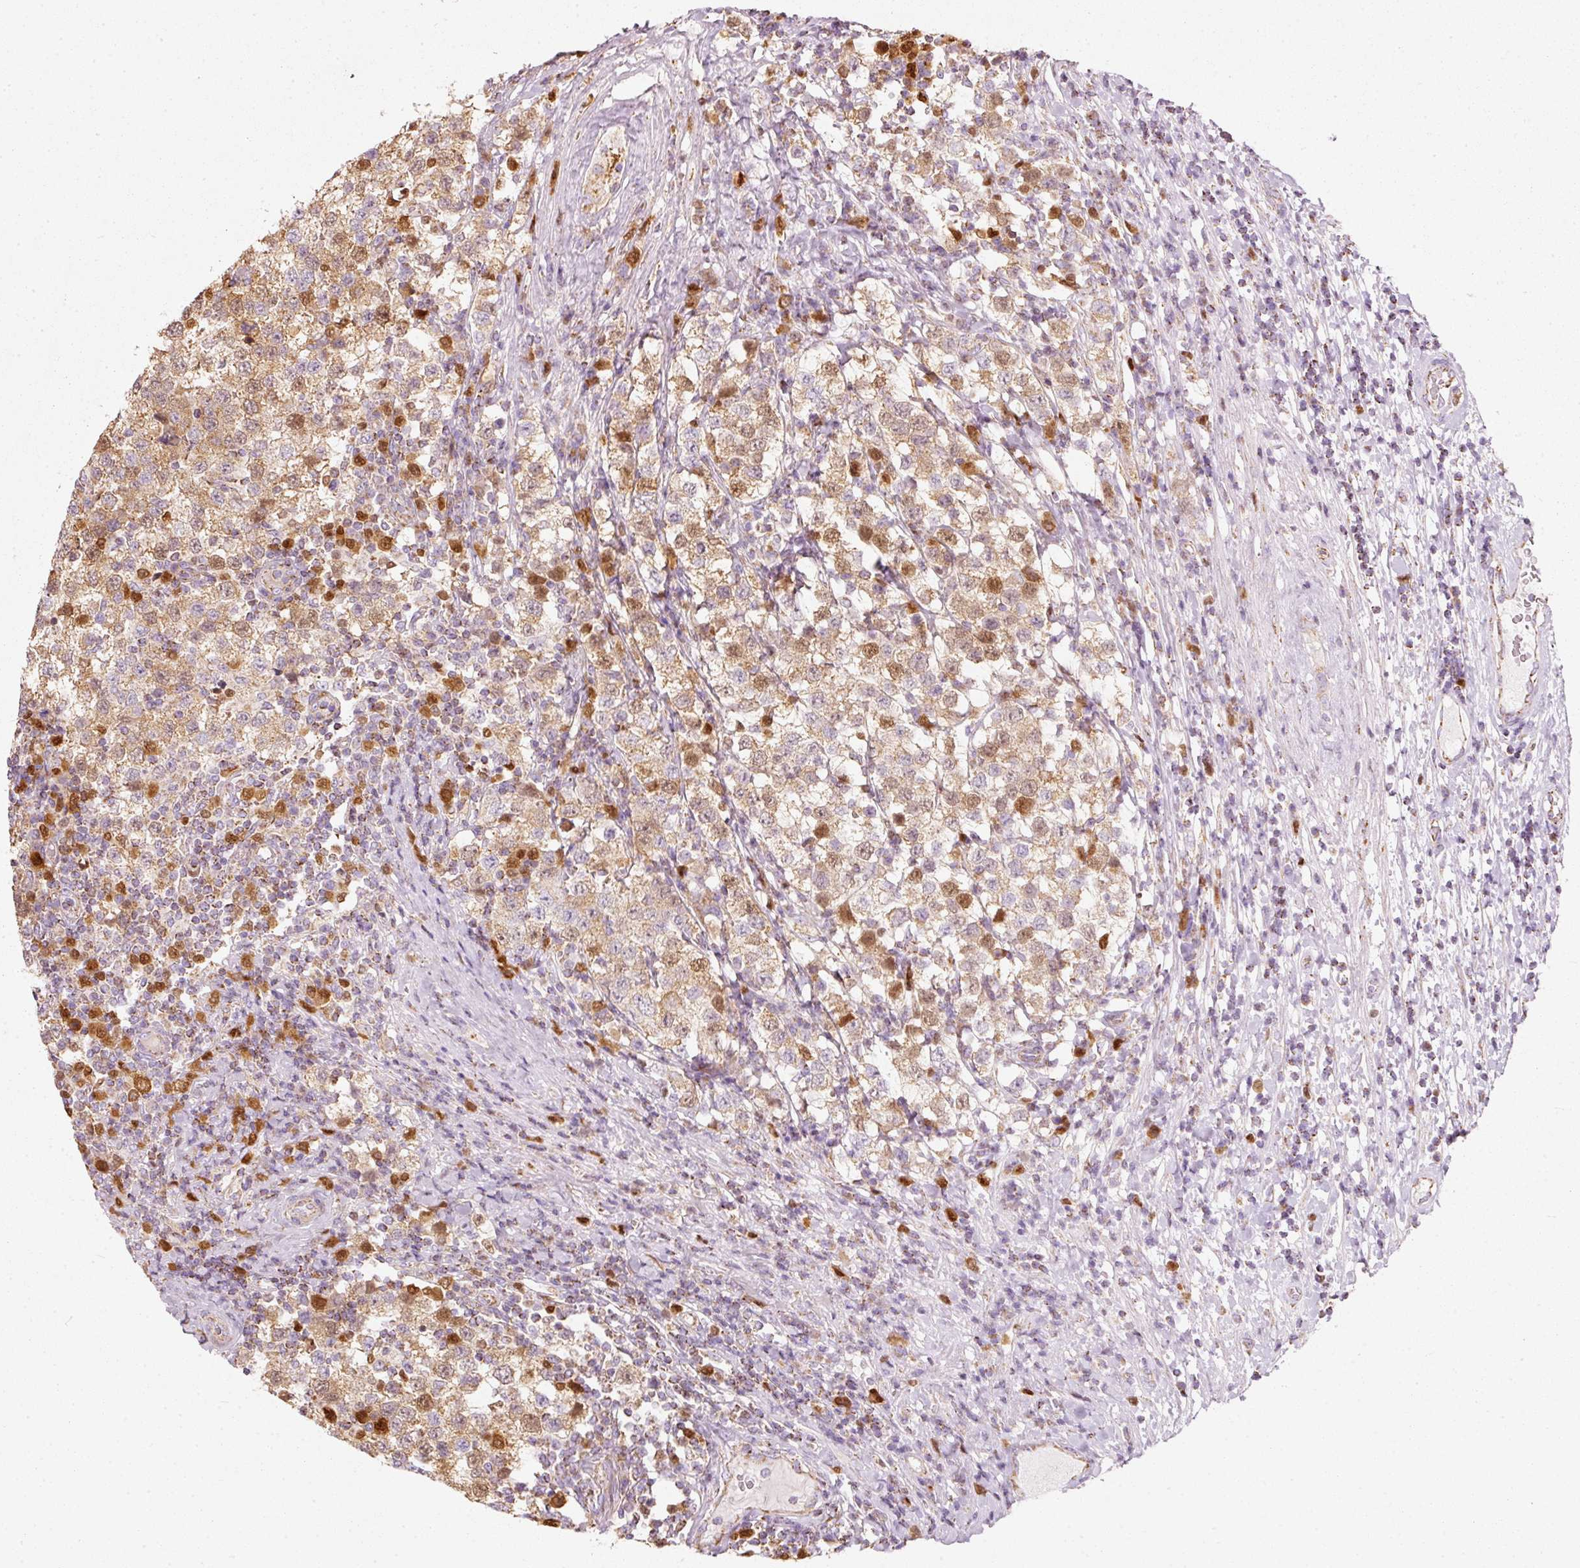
{"staining": {"intensity": "moderate", "quantity": ">75%", "location": "cytoplasmic/membranous,nuclear"}, "tissue": "testis cancer", "cell_type": "Tumor cells", "image_type": "cancer", "snomed": [{"axis": "morphology", "description": "Seminoma, NOS"}, {"axis": "topography", "description": "Testis"}], "caption": "Brown immunohistochemical staining in seminoma (testis) demonstrates moderate cytoplasmic/membranous and nuclear positivity in about >75% of tumor cells. The staining is performed using DAB (3,3'-diaminobenzidine) brown chromogen to label protein expression. The nuclei are counter-stained blue using hematoxylin.", "gene": "DUT", "patient": {"sex": "male", "age": 34}}